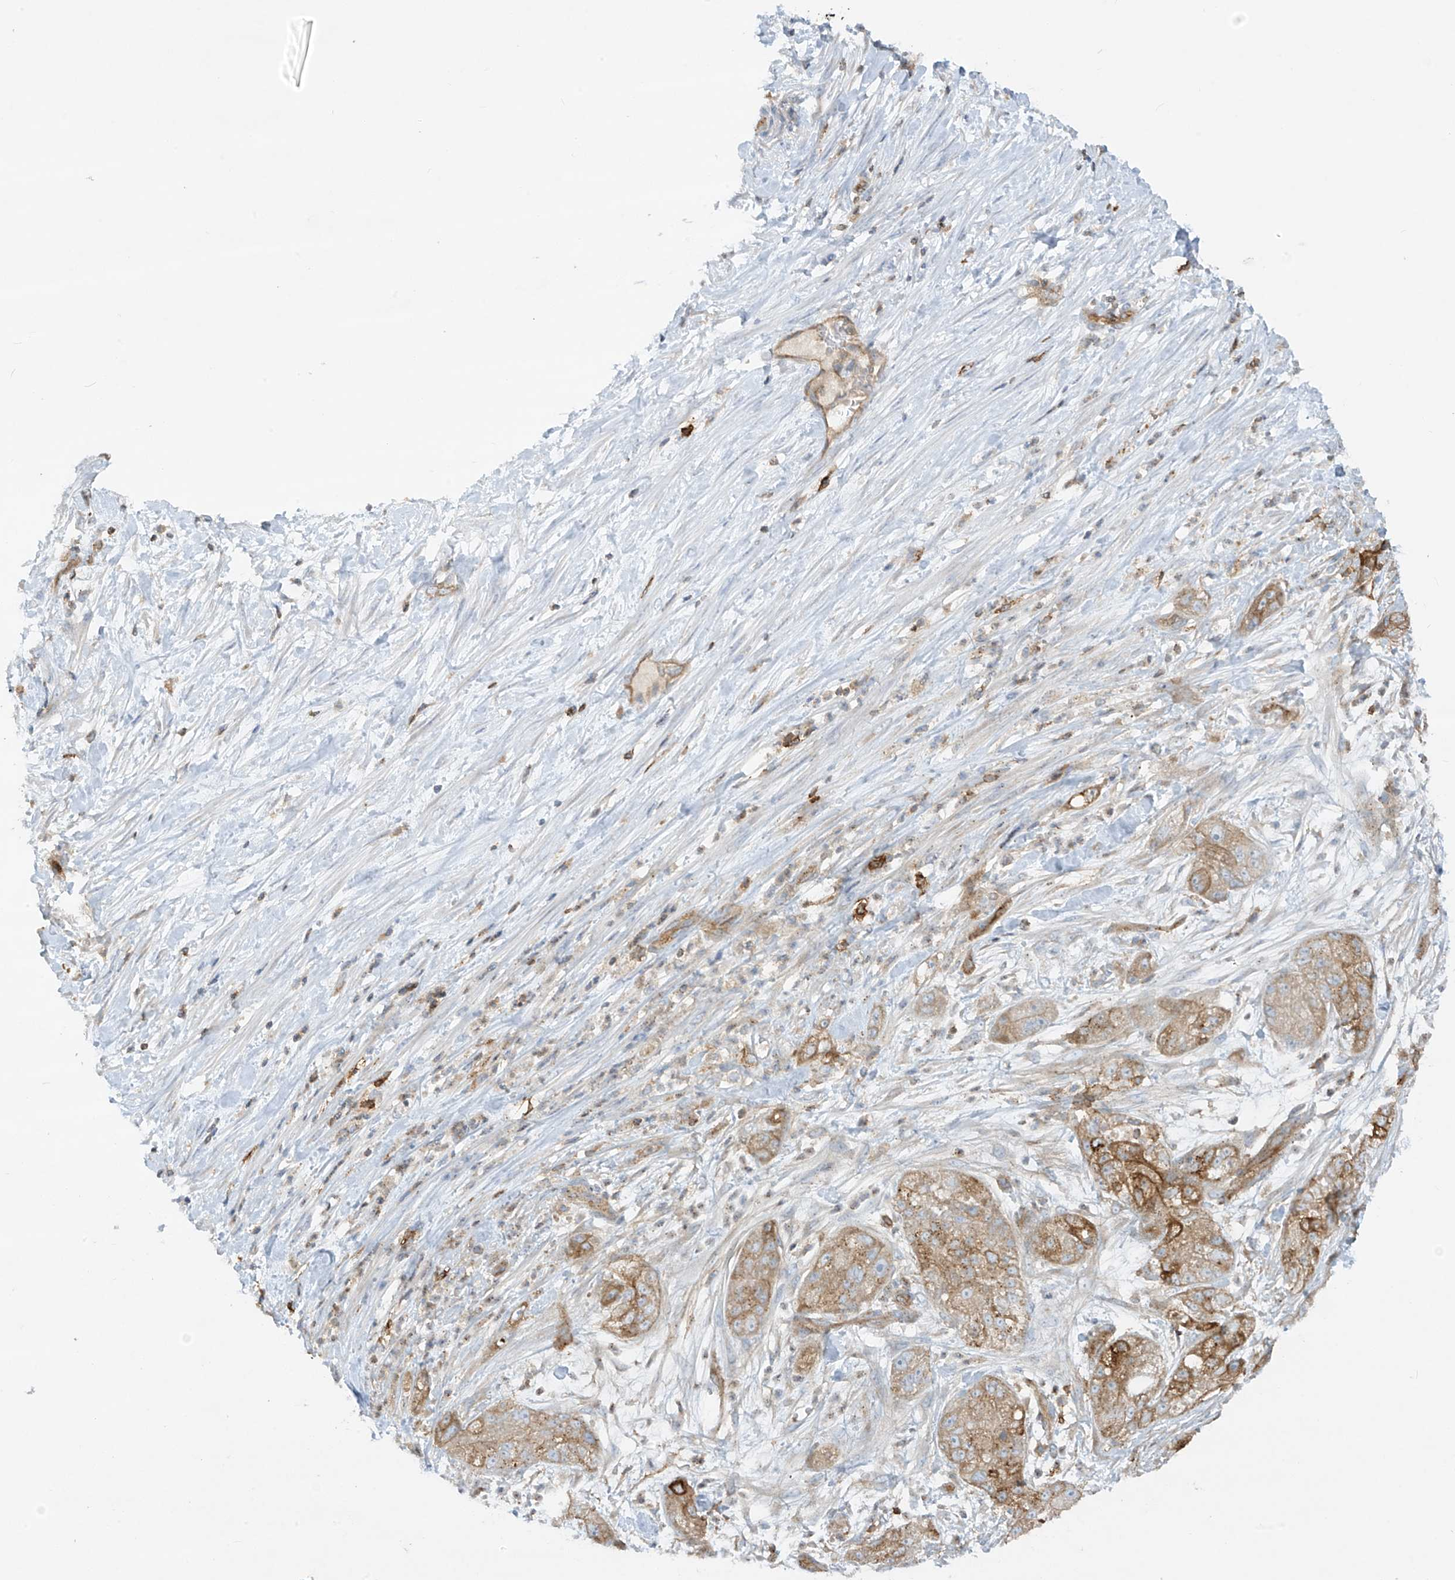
{"staining": {"intensity": "strong", "quantity": ">75%", "location": "cytoplasmic/membranous"}, "tissue": "pancreatic cancer", "cell_type": "Tumor cells", "image_type": "cancer", "snomed": [{"axis": "morphology", "description": "Adenocarcinoma, NOS"}, {"axis": "topography", "description": "Pancreas"}], "caption": "Approximately >75% of tumor cells in human pancreatic cancer (adenocarcinoma) exhibit strong cytoplasmic/membranous protein expression as visualized by brown immunohistochemical staining.", "gene": "HLA-E", "patient": {"sex": "female", "age": 78}}